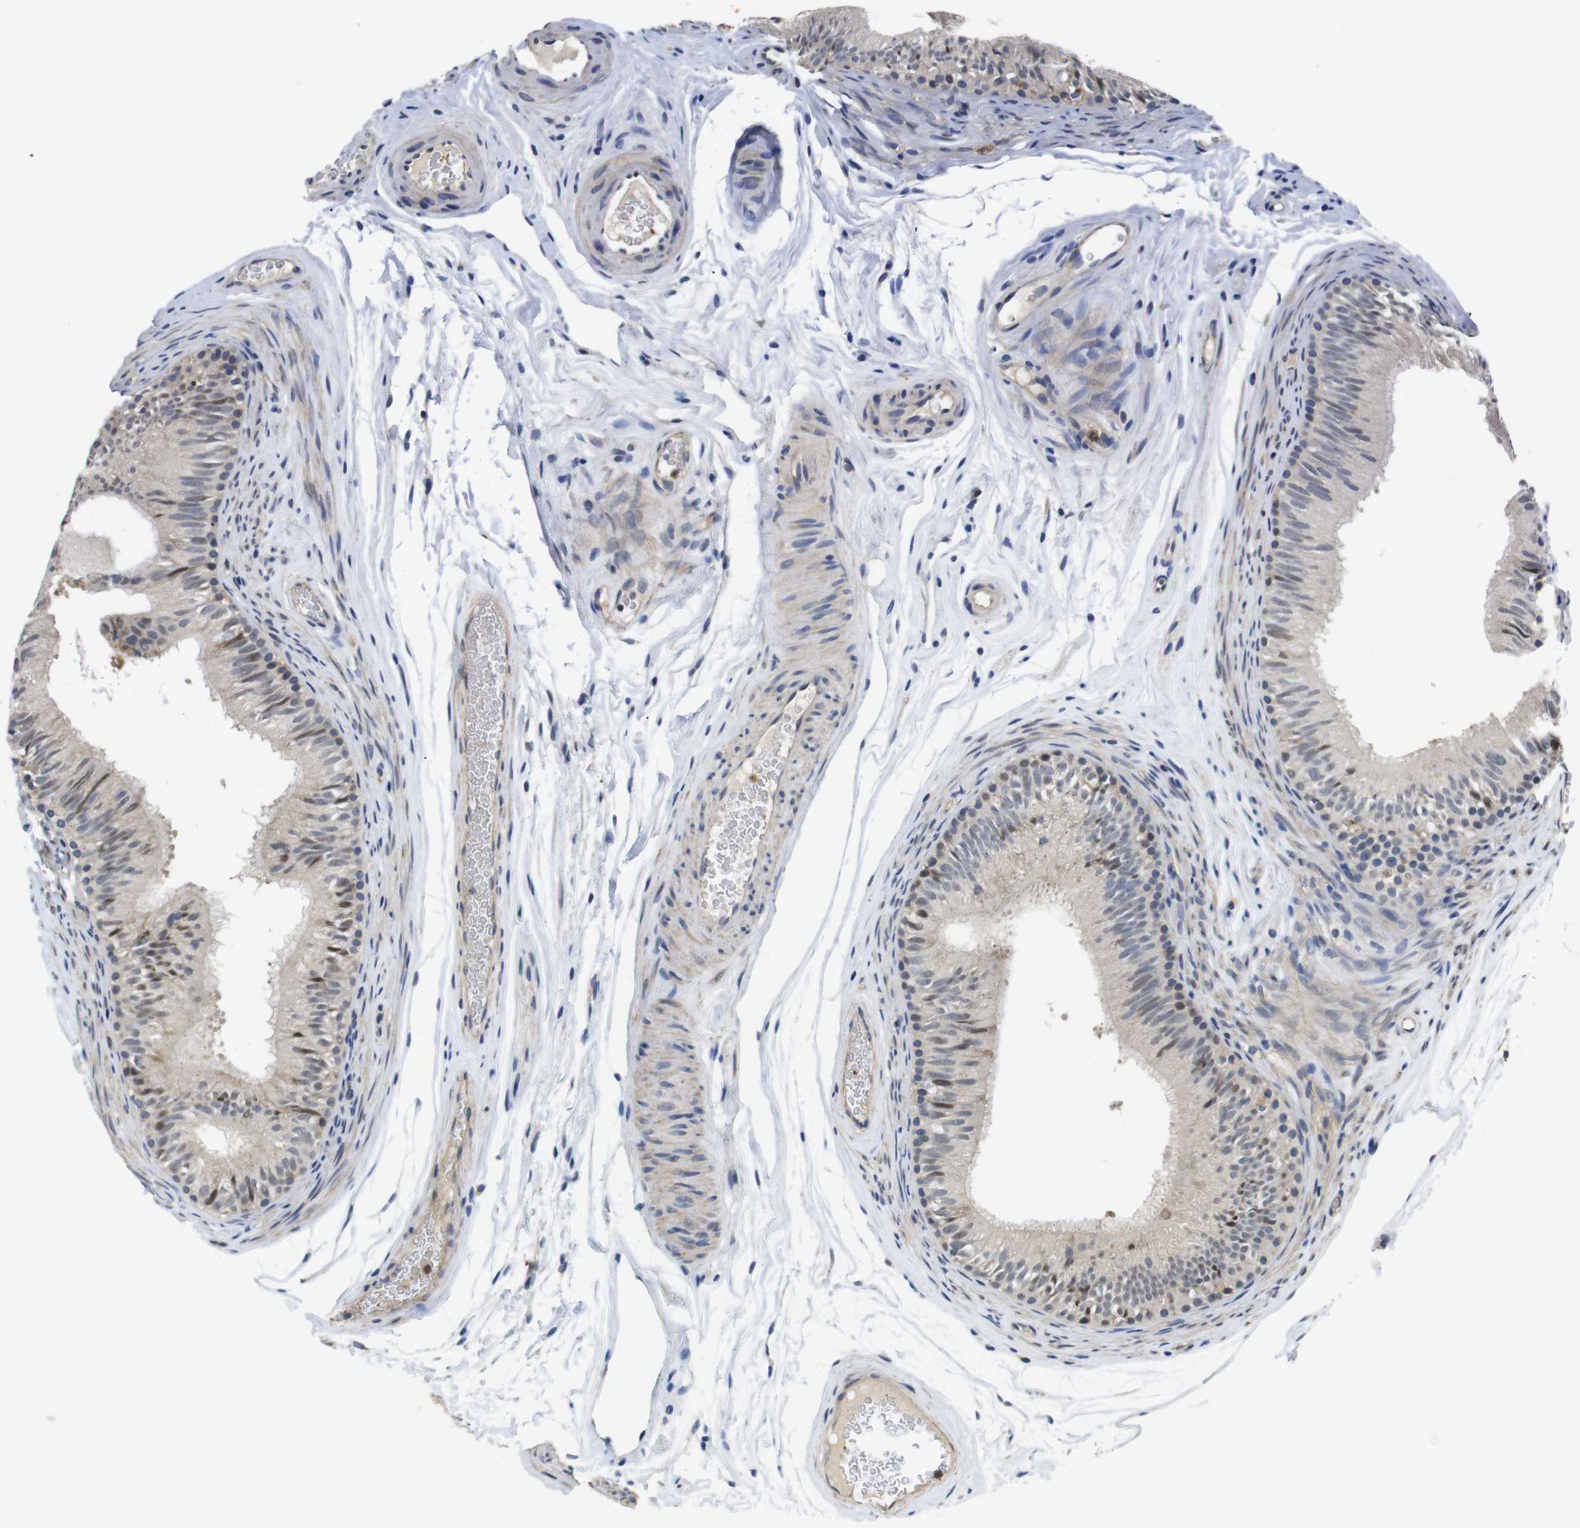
{"staining": {"intensity": "weak", "quantity": "25%-75%", "location": "cytoplasmic/membranous,nuclear"}, "tissue": "epididymis", "cell_type": "Glandular cells", "image_type": "normal", "snomed": [{"axis": "morphology", "description": "Normal tissue, NOS"}, {"axis": "topography", "description": "Epididymis"}], "caption": "A low amount of weak cytoplasmic/membranous,nuclear staining is seen in approximately 25%-75% of glandular cells in benign epididymis. Immunohistochemistry (ihc) stains the protein in brown and the nuclei are stained blue.", "gene": "FNTA", "patient": {"sex": "male", "age": 36}}